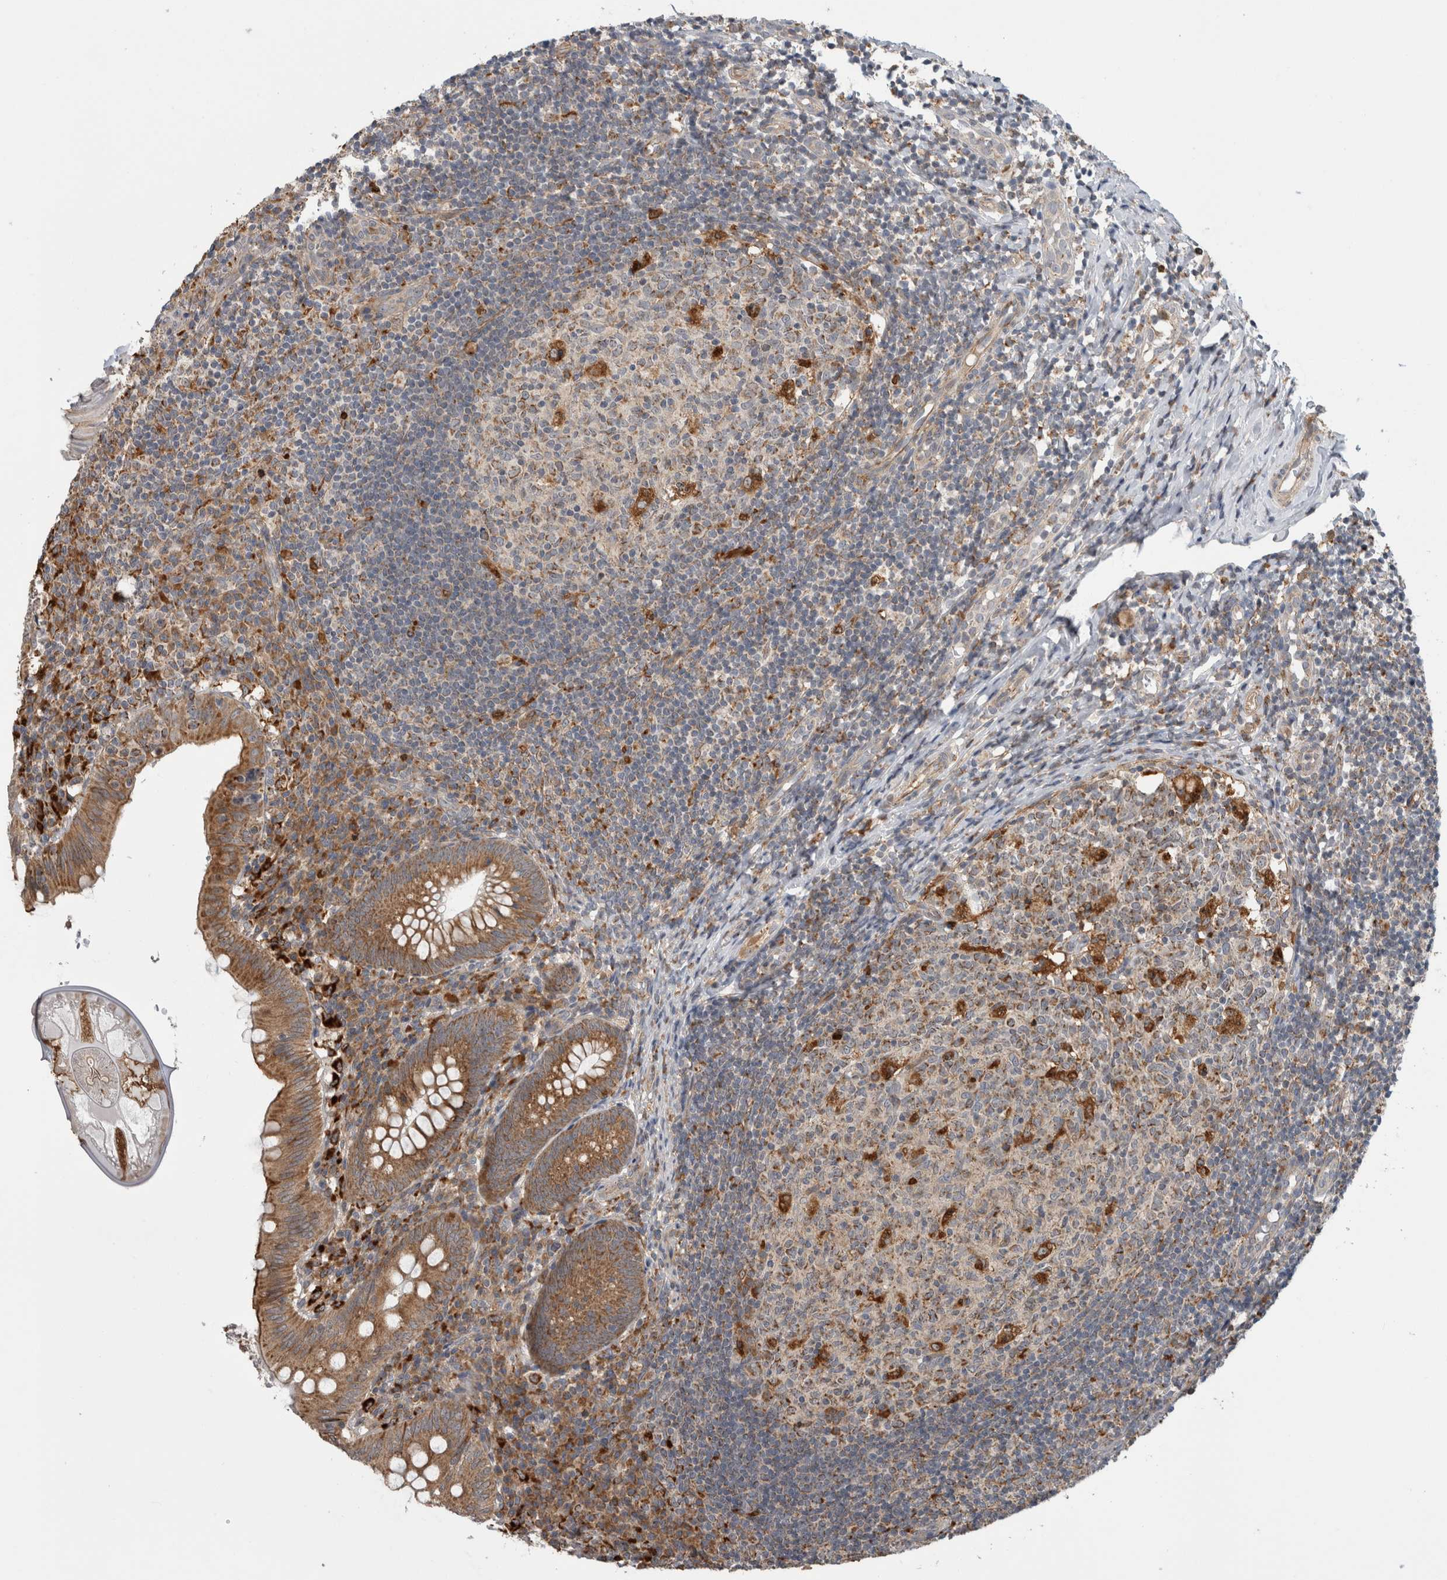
{"staining": {"intensity": "moderate", "quantity": ">75%", "location": "cytoplasmic/membranous"}, "tissue": "appendix", "cell_type": "Glandular cells", "image_type": "normal", "snomed": [{"axis": "morphology", "description": "Normal tissue, NOS"}, {"axis": "topography", "description": "Appendix"}], "caption": "Protein staining displays moderate cytoplasmic/membranous expression in about >75% of glandular cells in benign appendix. The staining is performed using DAB (3,3'-diaminobenzidine) brown chromogen to label protein expression. The nuclei are counter-stained blue using hematoxylin.", "gene": "ADGRL3", "patient": {"sex": "male", "age": 8}}